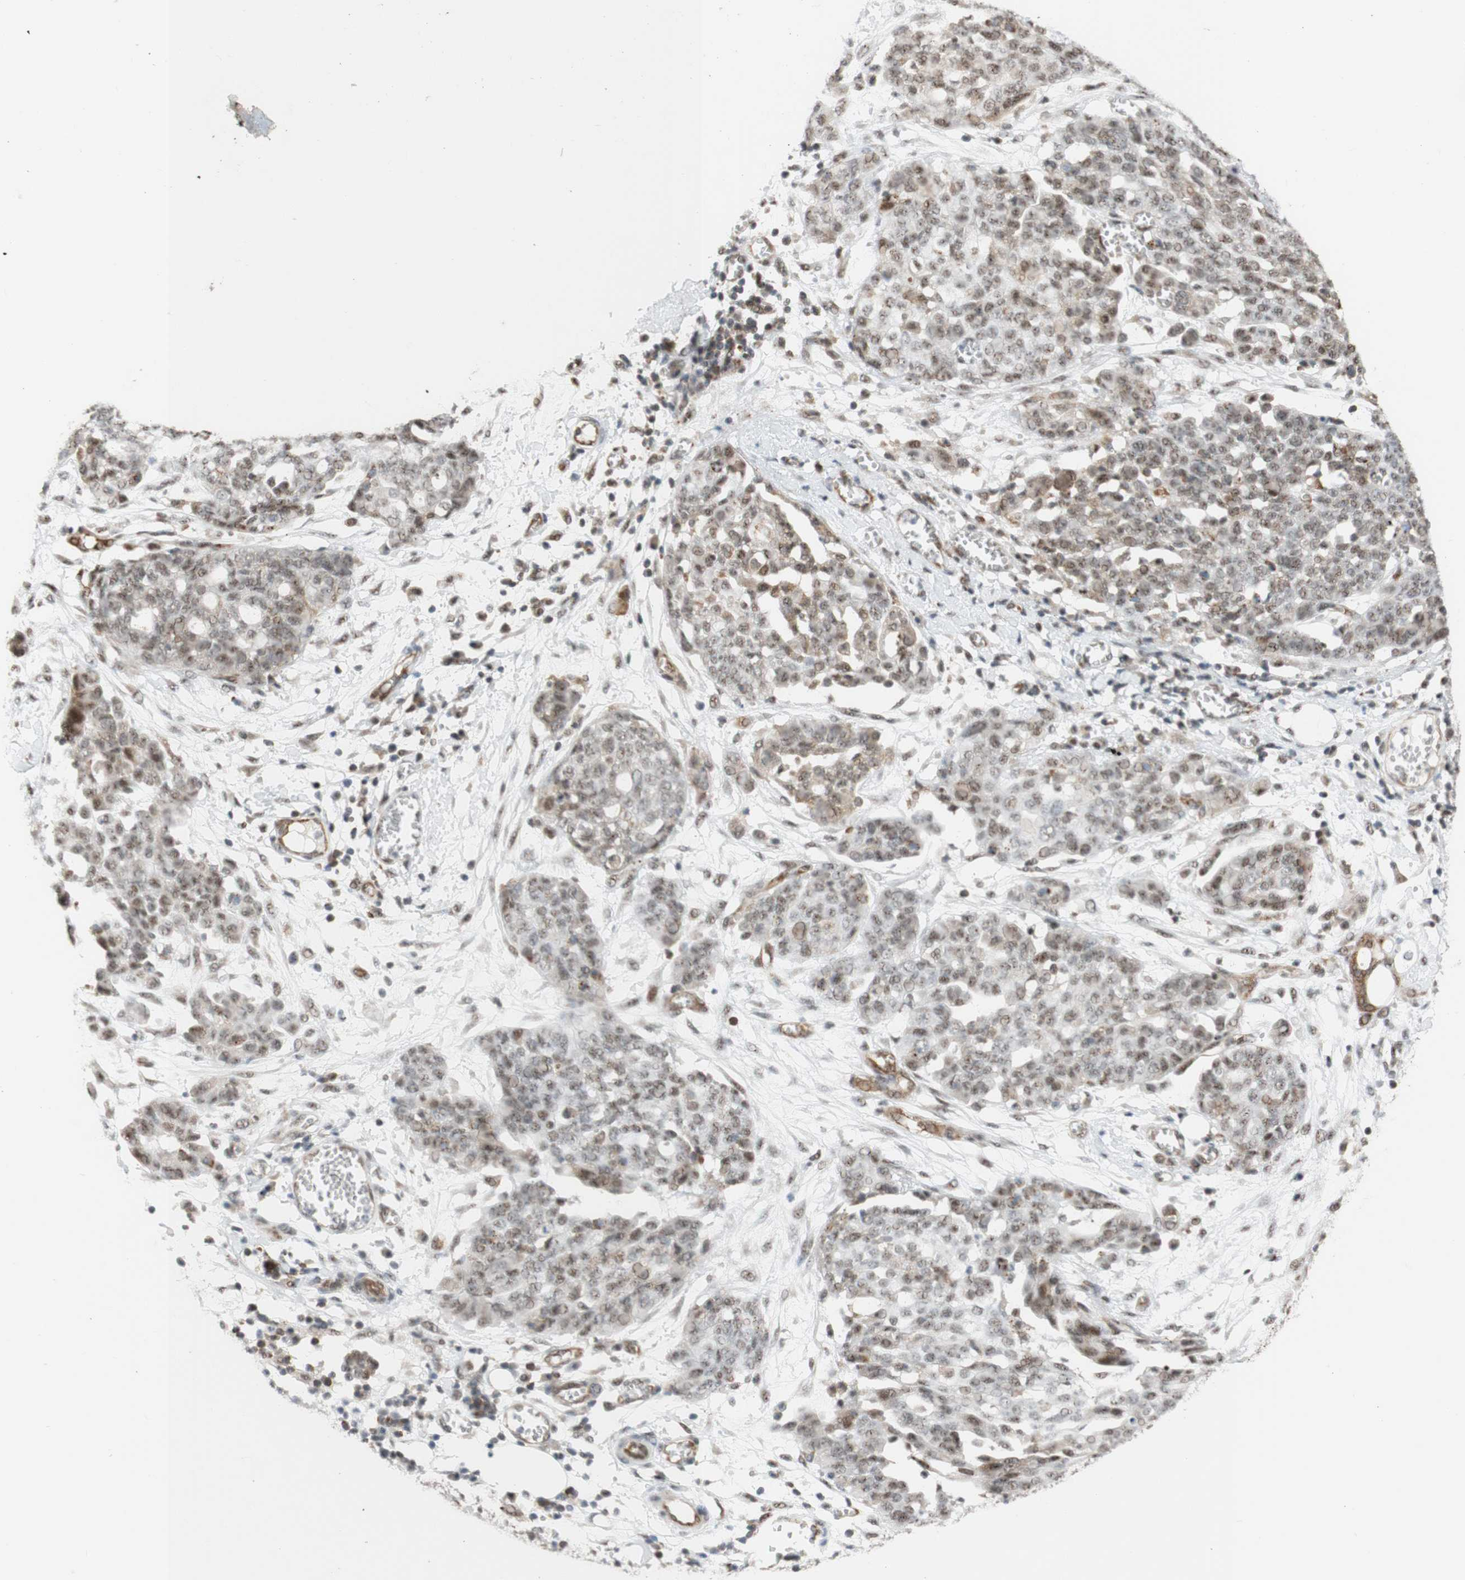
{"staining": {"intensity": "negative", "quantity": "none", "location": "none"}, "tissue": "ovarian cancer", "cell_type": "Tumor cells", "image_type": "cancer", "snomed": [{"axis": "morphology", "description": "Cystadenocarcinoma, serous, NOS"}, {"axis": "topography", "description": "Soft tissue"}, {"axis": "topography", "description": "Ovary"}], "caption": "Immunohistochemical staining of human ovarian serous cystadenocarcinoma reveals no significant staining in tumor cells.", "gene": "SAP18", "patient": {"sex": "female", "age": 57}}